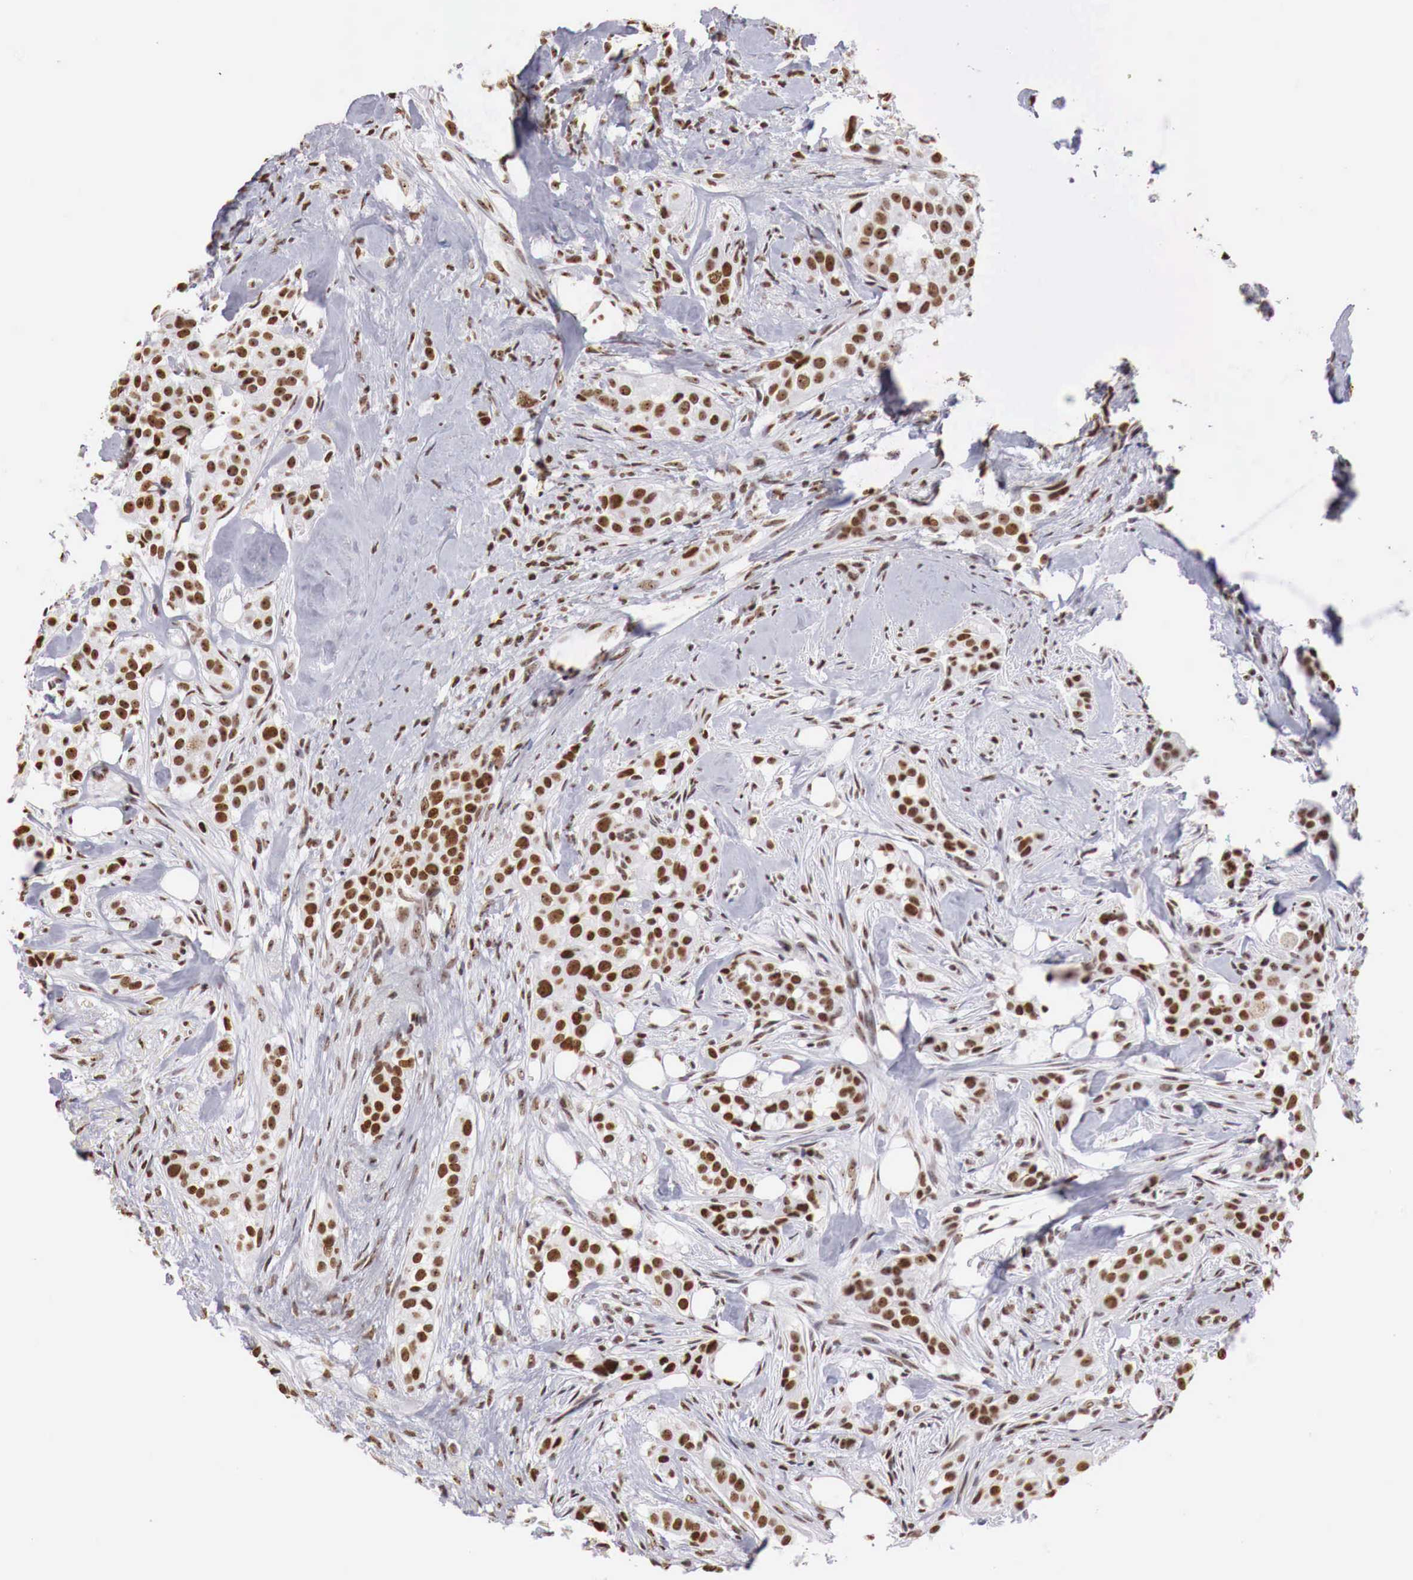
{"staining": {"intensity": "strong", "quantity": ">75%", "location": "nuclear"}, "tissue": "breast cancer", "cell_type": "Tumor cells", "image_type": "cancer", "snomed": [{"axis": "morphology", "description": "Duct carcinoma"}, {"axis": "topography", "description": "Breast"}], "caption": "An image of breast invasive ductal carcinoma stained for a protein reveals strong nuclear brown staining in tumor cells.", "gene": "DKC1", "patient": {"sex": "female", "age": 45}}